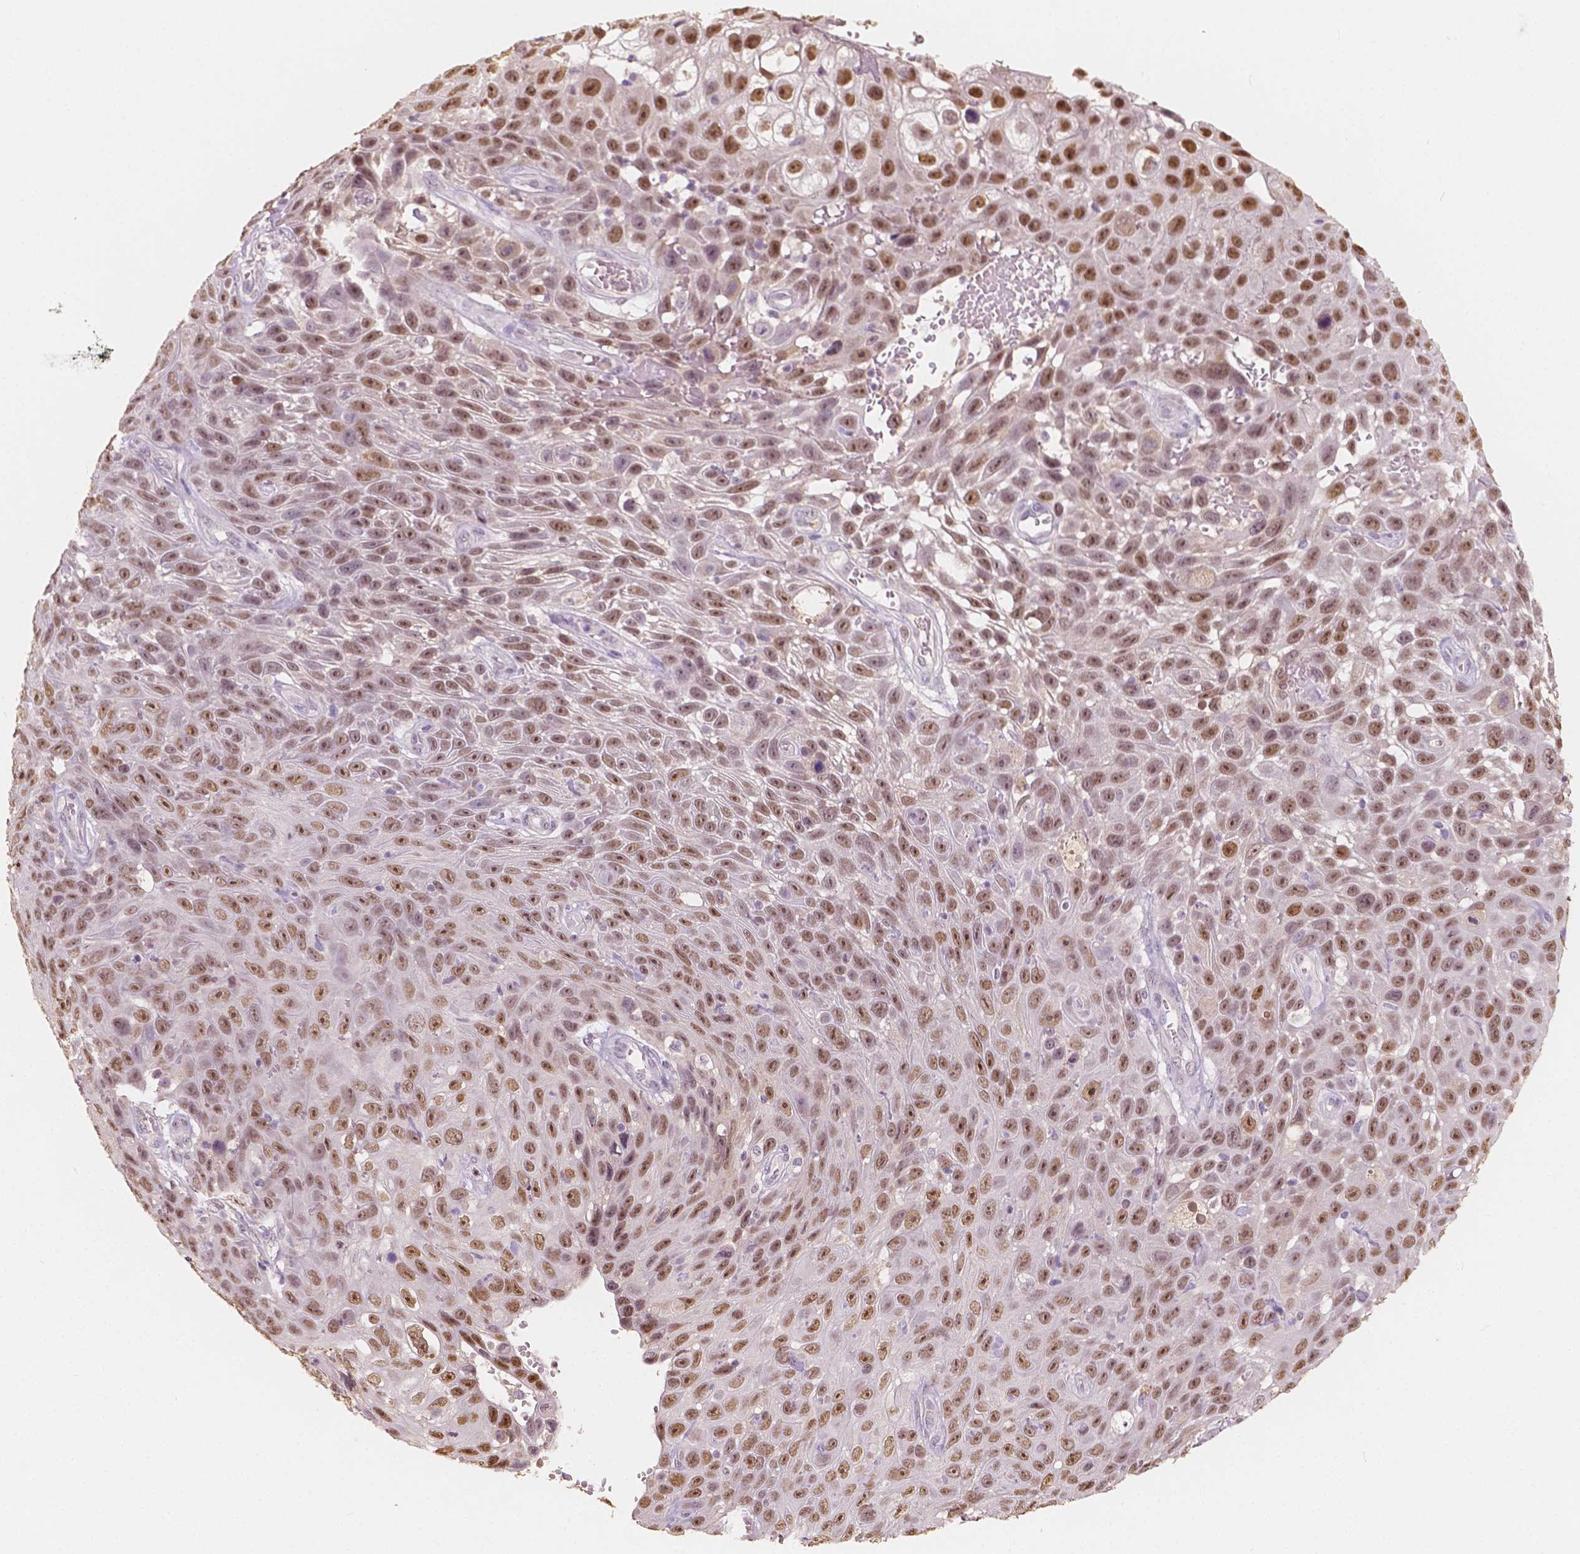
{"staining": {"intensity": "moderate", "quantity": ">75%", "location": "nuclear"}, "tissue": "skin cancer", "cell_type": "Tumor cells", "image_type": "cancer", "snomed": [{"axis": "morphology", "description": "Squamous cell carcinoma, NOS"}, {"axis": "topography", "description": "Skin"}], "caption": "High-magnification brightfield microscopy of squamous cell carcinoma (skin) stained with DAB (brown) and counterstained with hematoxylin (blue). tumor cells exhibit moderate nuclear expression is seen in about>75% of cells. Nuclei are stained in blue.", "gene": "SOX15", "patient": {"sex": "male", "age": 82}}